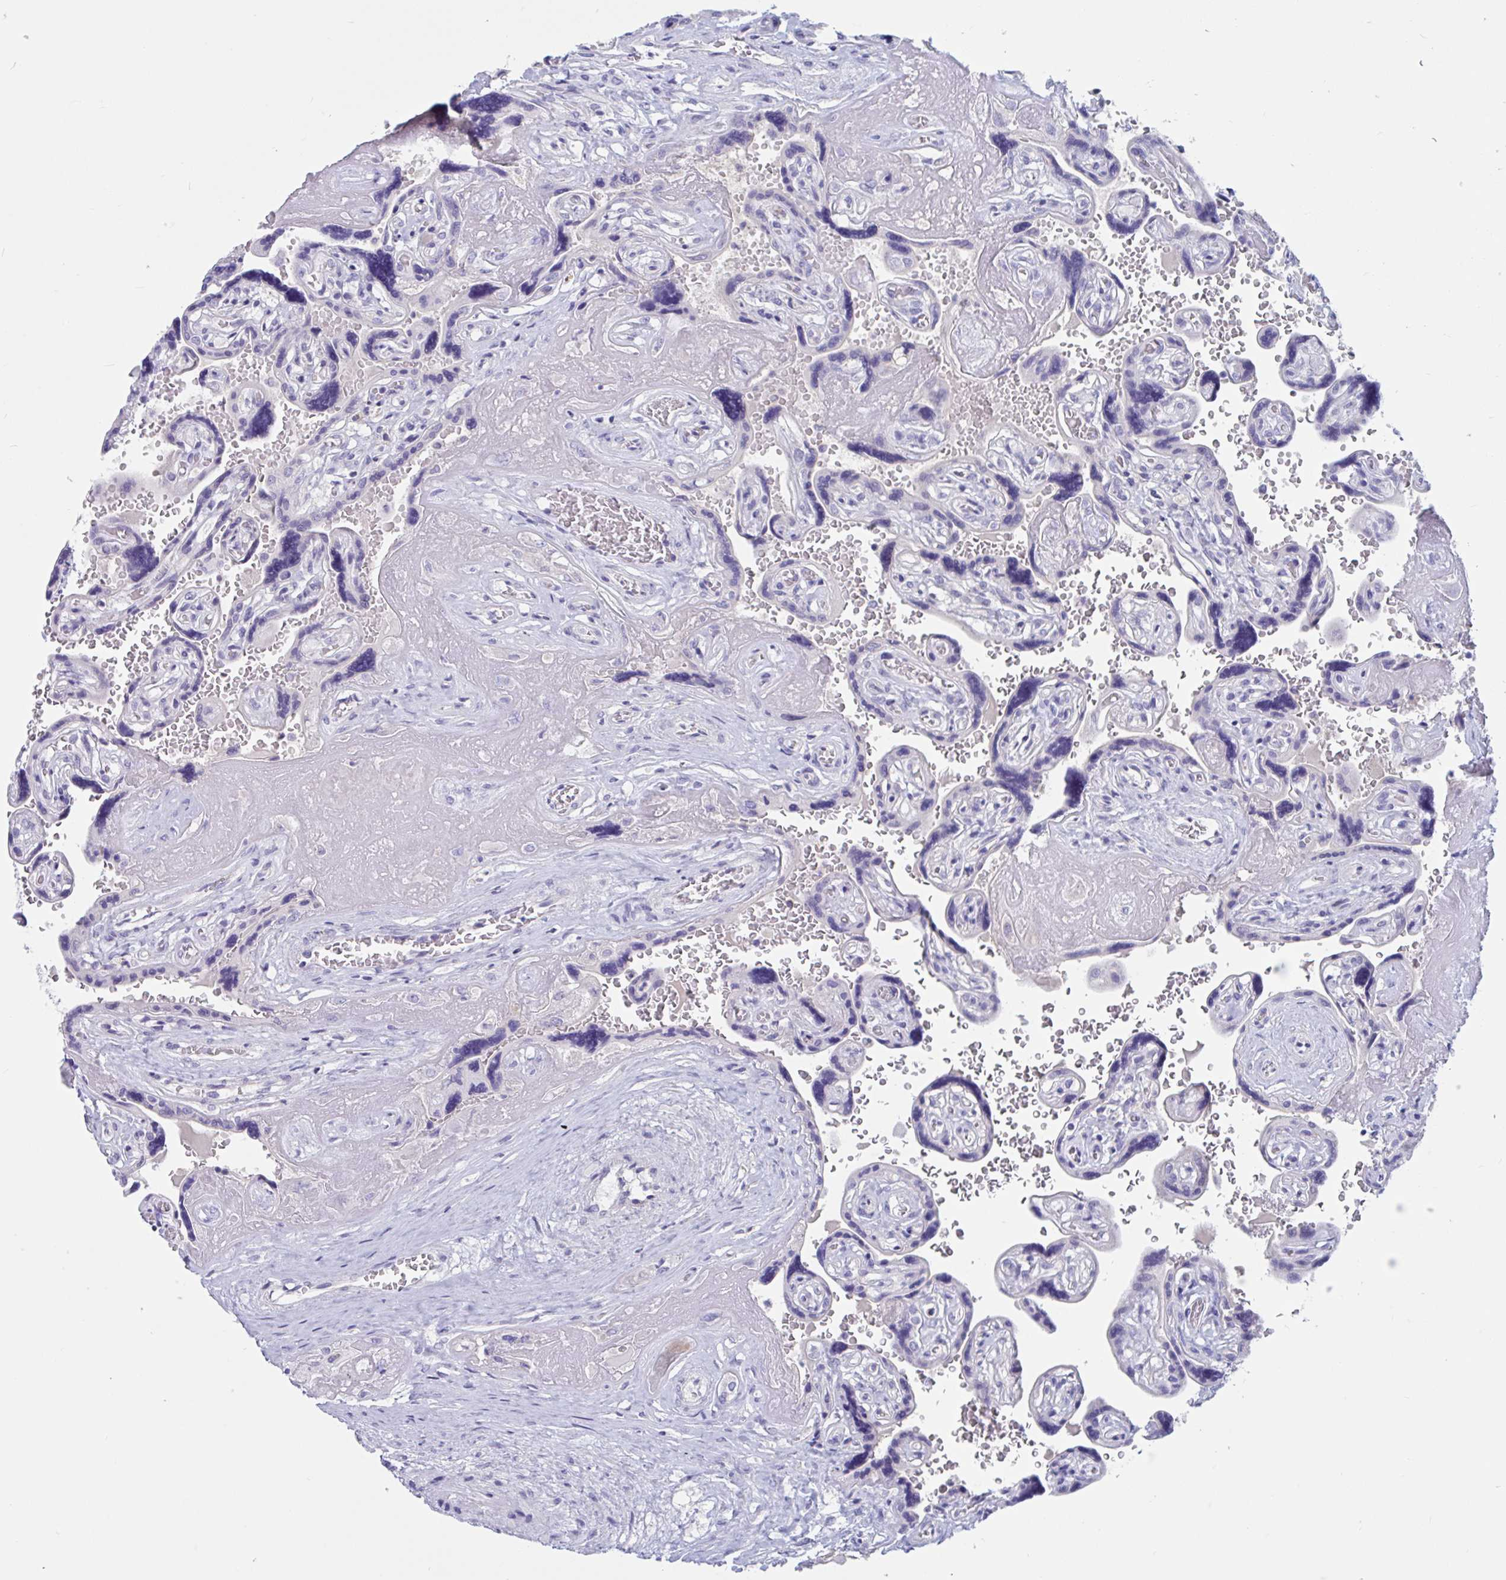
{"staining": {"intensity": "negative", "quantity": "none", "location": "none"}, "tissue": "placenta", "cell_type": "Trophoblastic cells", "image_type": "normal", "snomed": [{"axis": "morphology", "description": "Normal tissue, NOS"}, {"axis": "topography", "description": "Placenta"}], "caption": "The image displays no significant expression in trophoblastic cells of placenta. The staining was performed using DAB (3,3'-diaminobenzidine) to visualize the protein expression in brown, while the nuclei were stained in blue with hematoxylin (Magnification: 20x).", "gene": "ZNHIT2", "patient": {"sex": "female", "age": 32}}